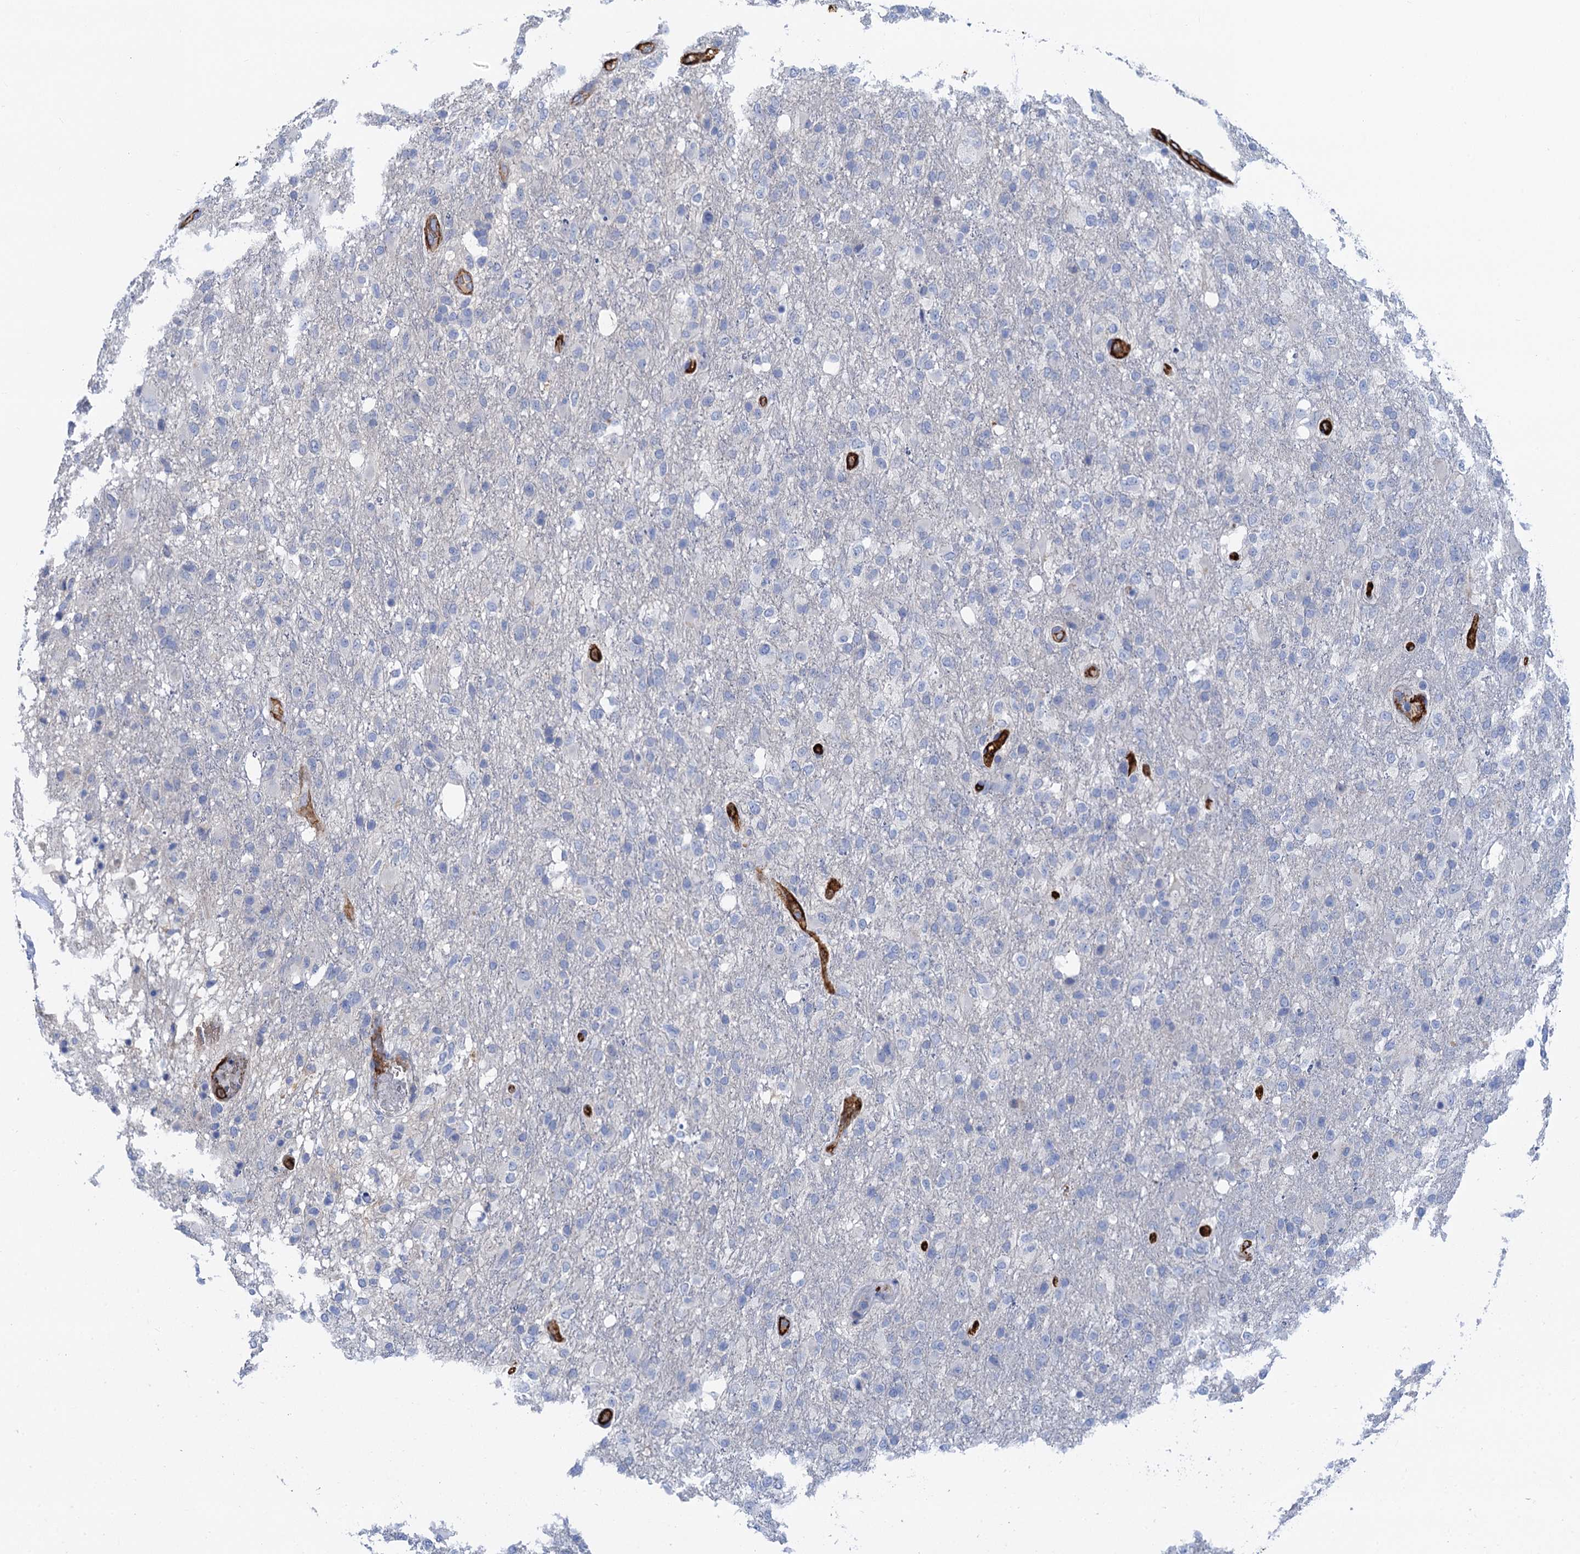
{"staining": {"intensity": "negative", "quantity": "none", "location": "none"}, "tissue": "glioma", "cell_type": "Tumor cells", "image_type": "cancer", "snomed": [{"axis": "morphology", "description": "Glioma, malignant, High grade"}, {"axis": "topography", "description": "Brain"}], "caption": "Immunohistochemistry of glioma reveals no staining in tumor cells. (Stains: DAB immunohistochemistry with hematoxylin counter stain, Microscopy: brightfield microscopy at high magnification).", "gene": "MYADML2", "patient": {"sex": "female", "age": 74}}